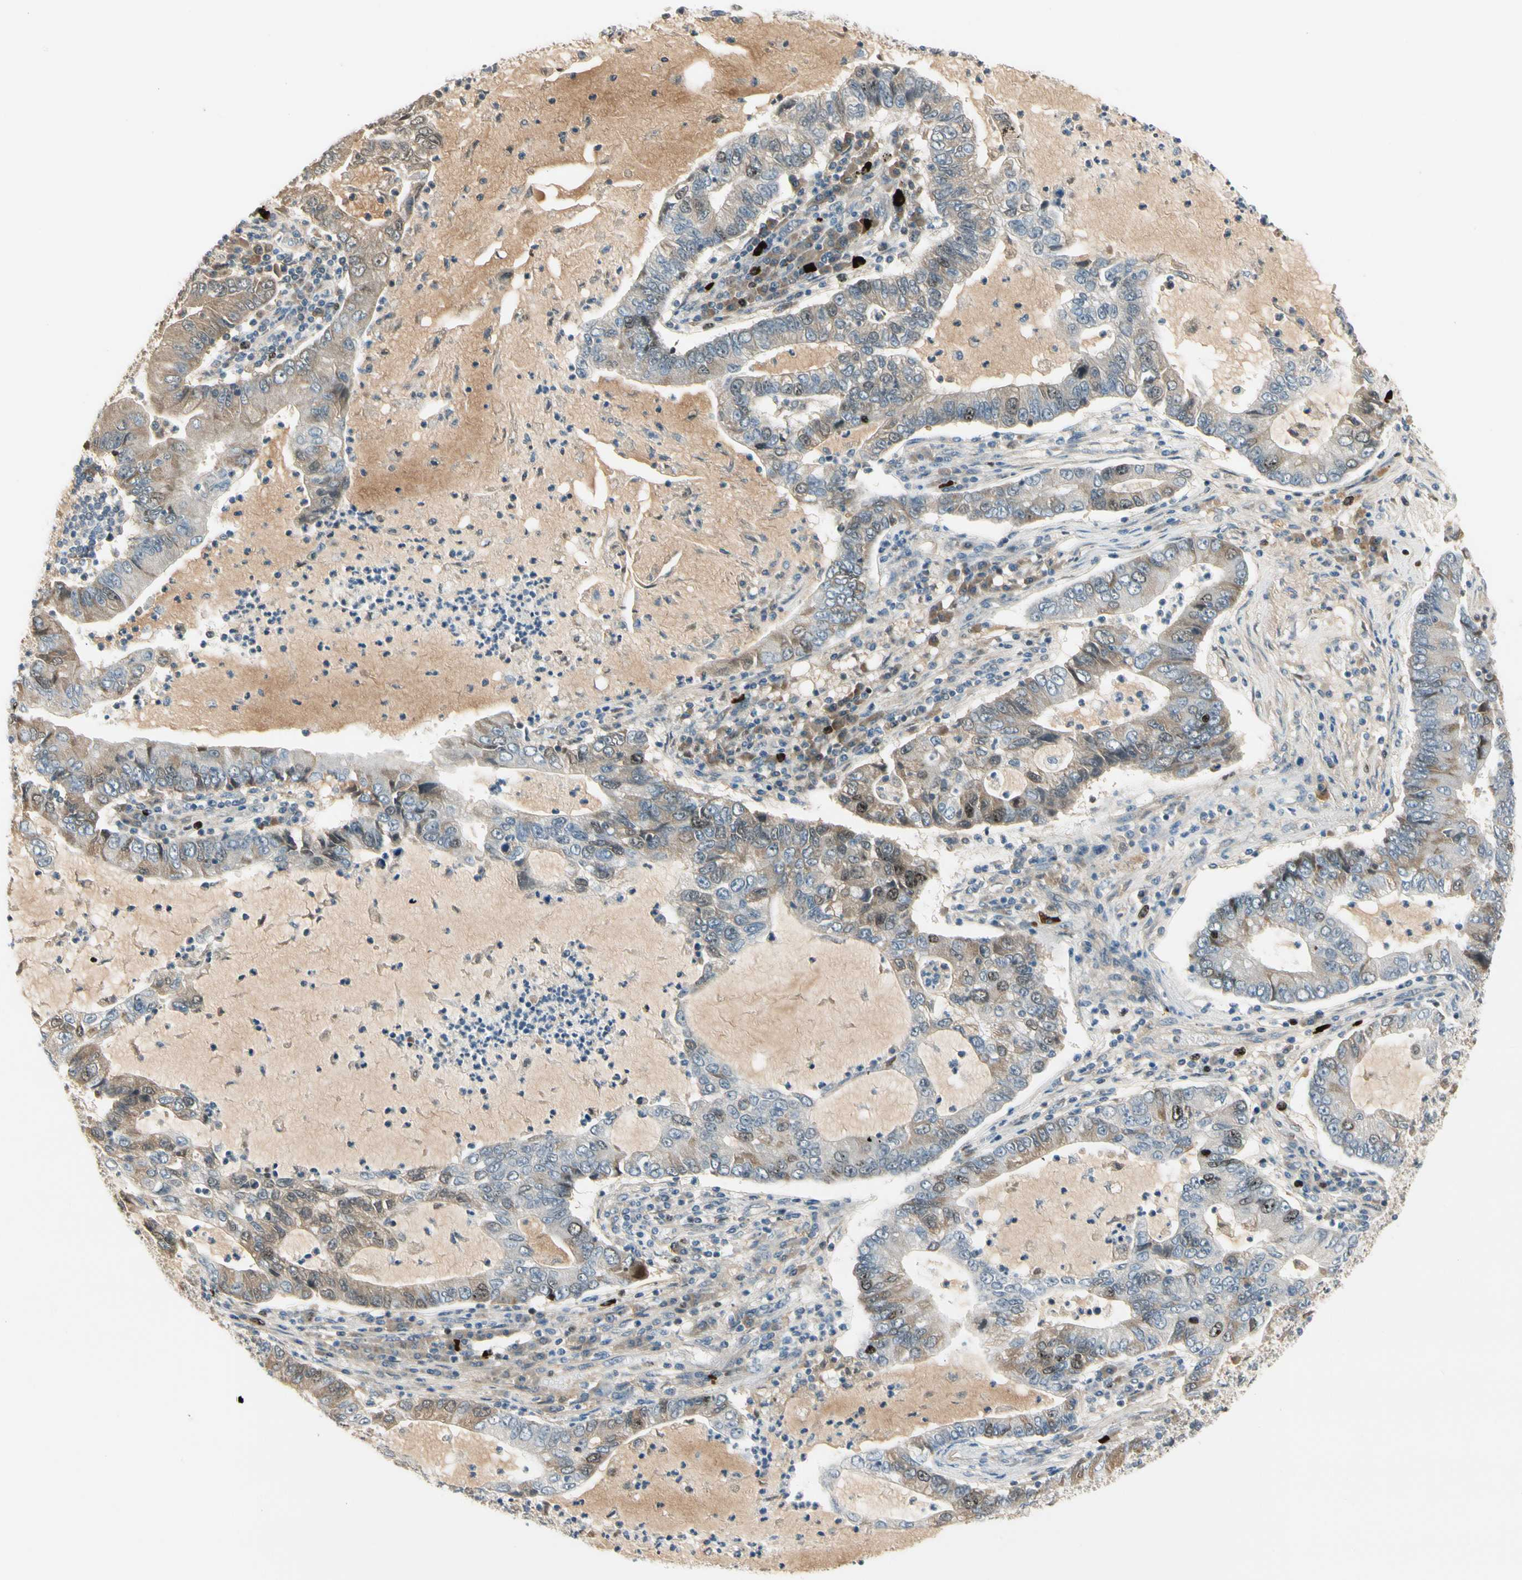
{"staining": {"intensity": "moderate", "quantity": "<25%", "location": "cytoplasmic/membranous,nuclear"}, "tissue": "lung cancer", "cell_type": "Tumor cells", "image_type": "cancer", "snomed": [{"axis": "morphology", "description": "Adenocarcinoma, NOS"}, {"axis": "topography", "description": "Lung"}], "caption": "Protein expression by immunohistochemistry (IHC) shows moderate cytoplasmic/membranous and nuclear expression in about <25% of tumor cells in lung cancer (adenocarcinoma). (DAB (3,3'-diaminobenzidine) IHC, brown staining for protein, blue staining for nuclei).", "gene": "PITX1", "patient": {"sex": "female", "age": 51}}